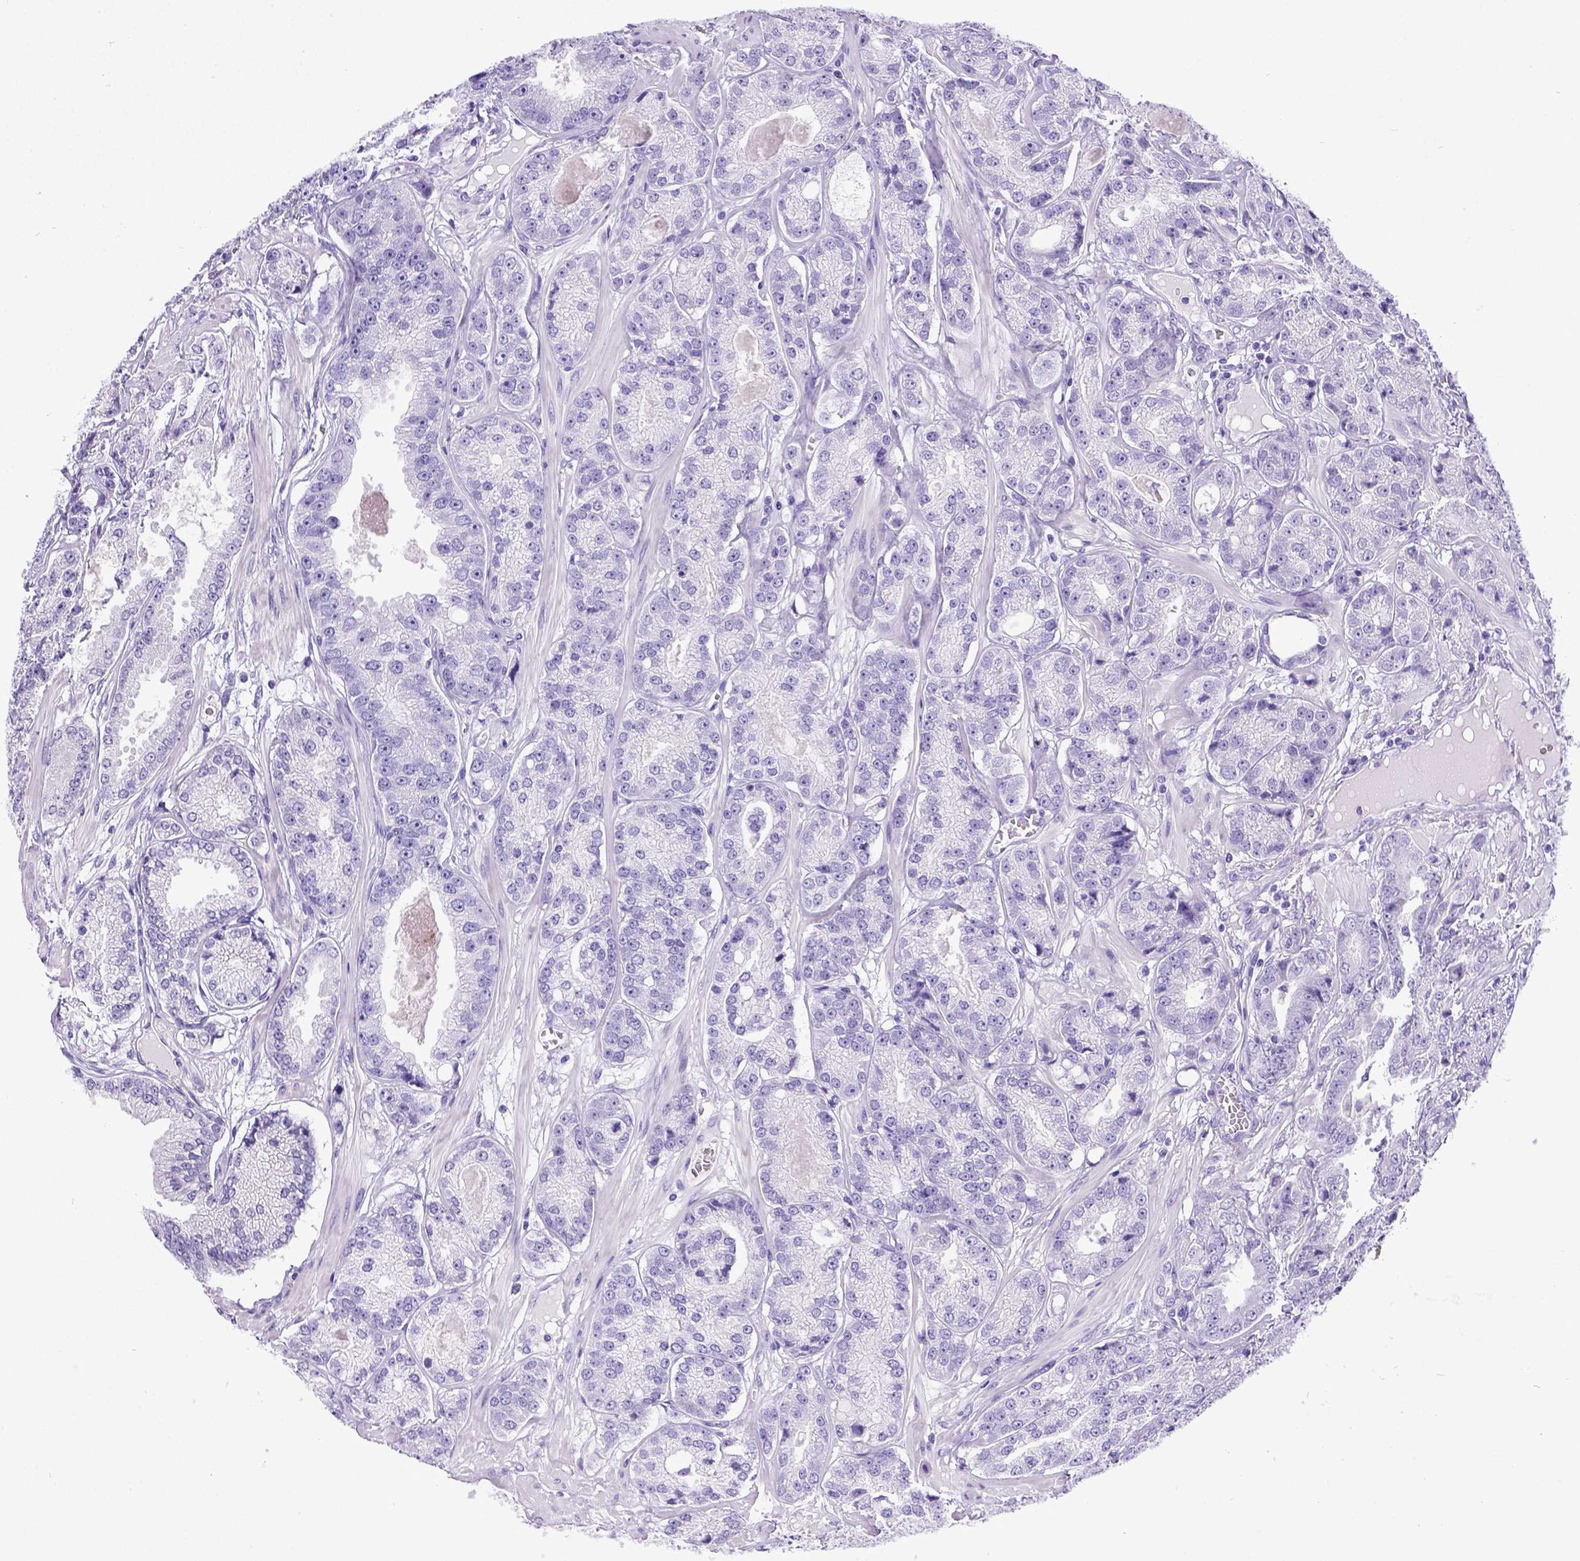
{"staining": {"intensity": "negative", "quantity": "none", "location": "none"}, "tissue": "prostate cancer", "cell_type": "Tumor cells", "image_type": "cancer", "snomed": [{"axis": "morphology", "description": "Adenocarcinoma, NOS"}, {"axis": "topography", "description": "Prostate"}], "caption": "Tumor cells show no significant positivity in adenocarcinoma (prostate).", "gene": "SATB2", "patient": {"sex": "male", "age": 64}}